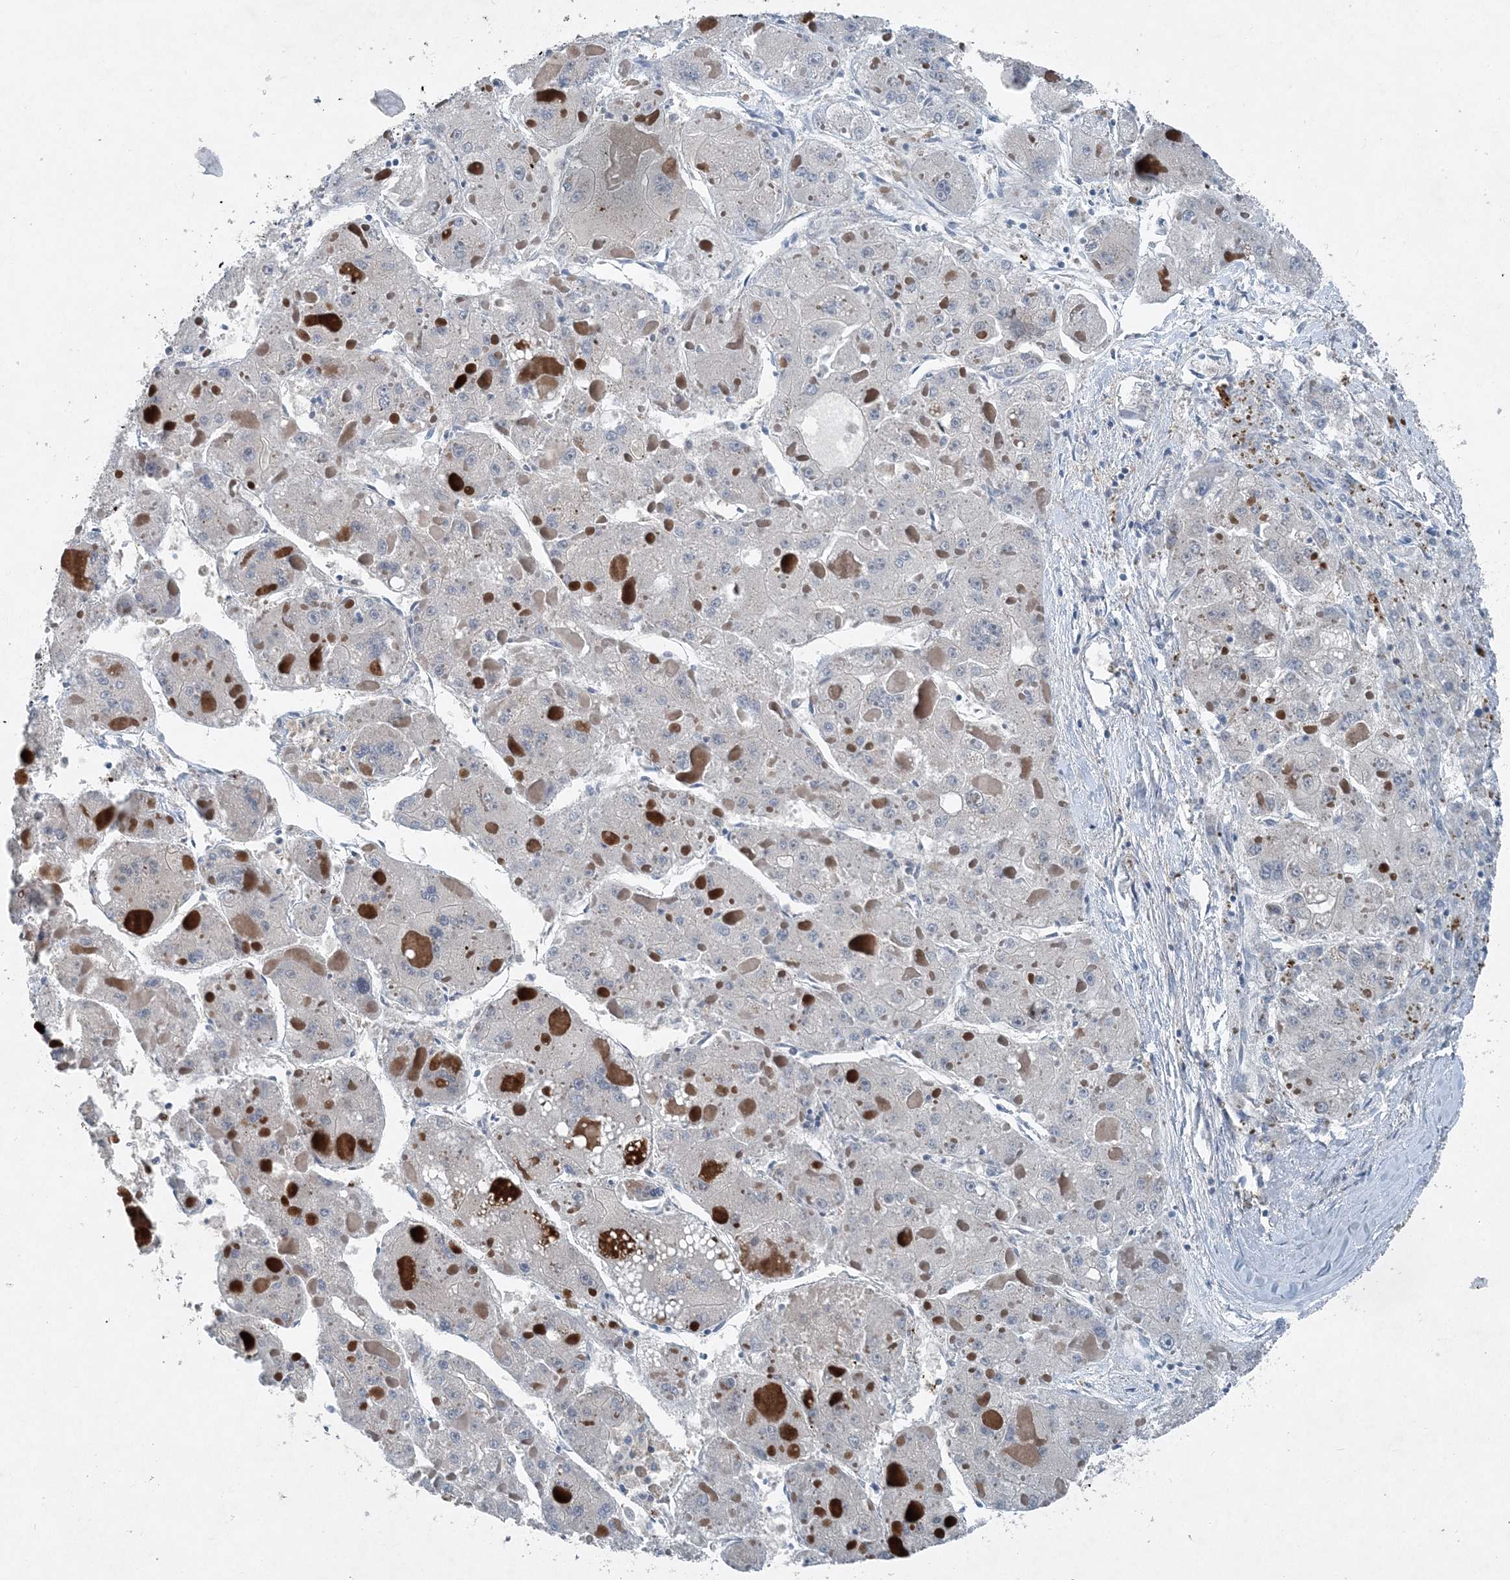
{"staining": {"intensity": "negative", "quantity": "none", "location": "none"}, "tissue": "liver cancer", "cell_type": "Tumor cells", "image_type": "cancer", "snomed": [{"axis": "morphology", "description": "Carcinoma, Hepatocellular, NOS"}, {"axis": "topography", "description": "Liver"}], "caption": "Immunohistochemistry (IHC) image of human liver cancer stained for a protein (brown), which reveals no positivity in tumor cells.", "gene": "DGUOK", "patient": {"sex": "female", "age": 73}}